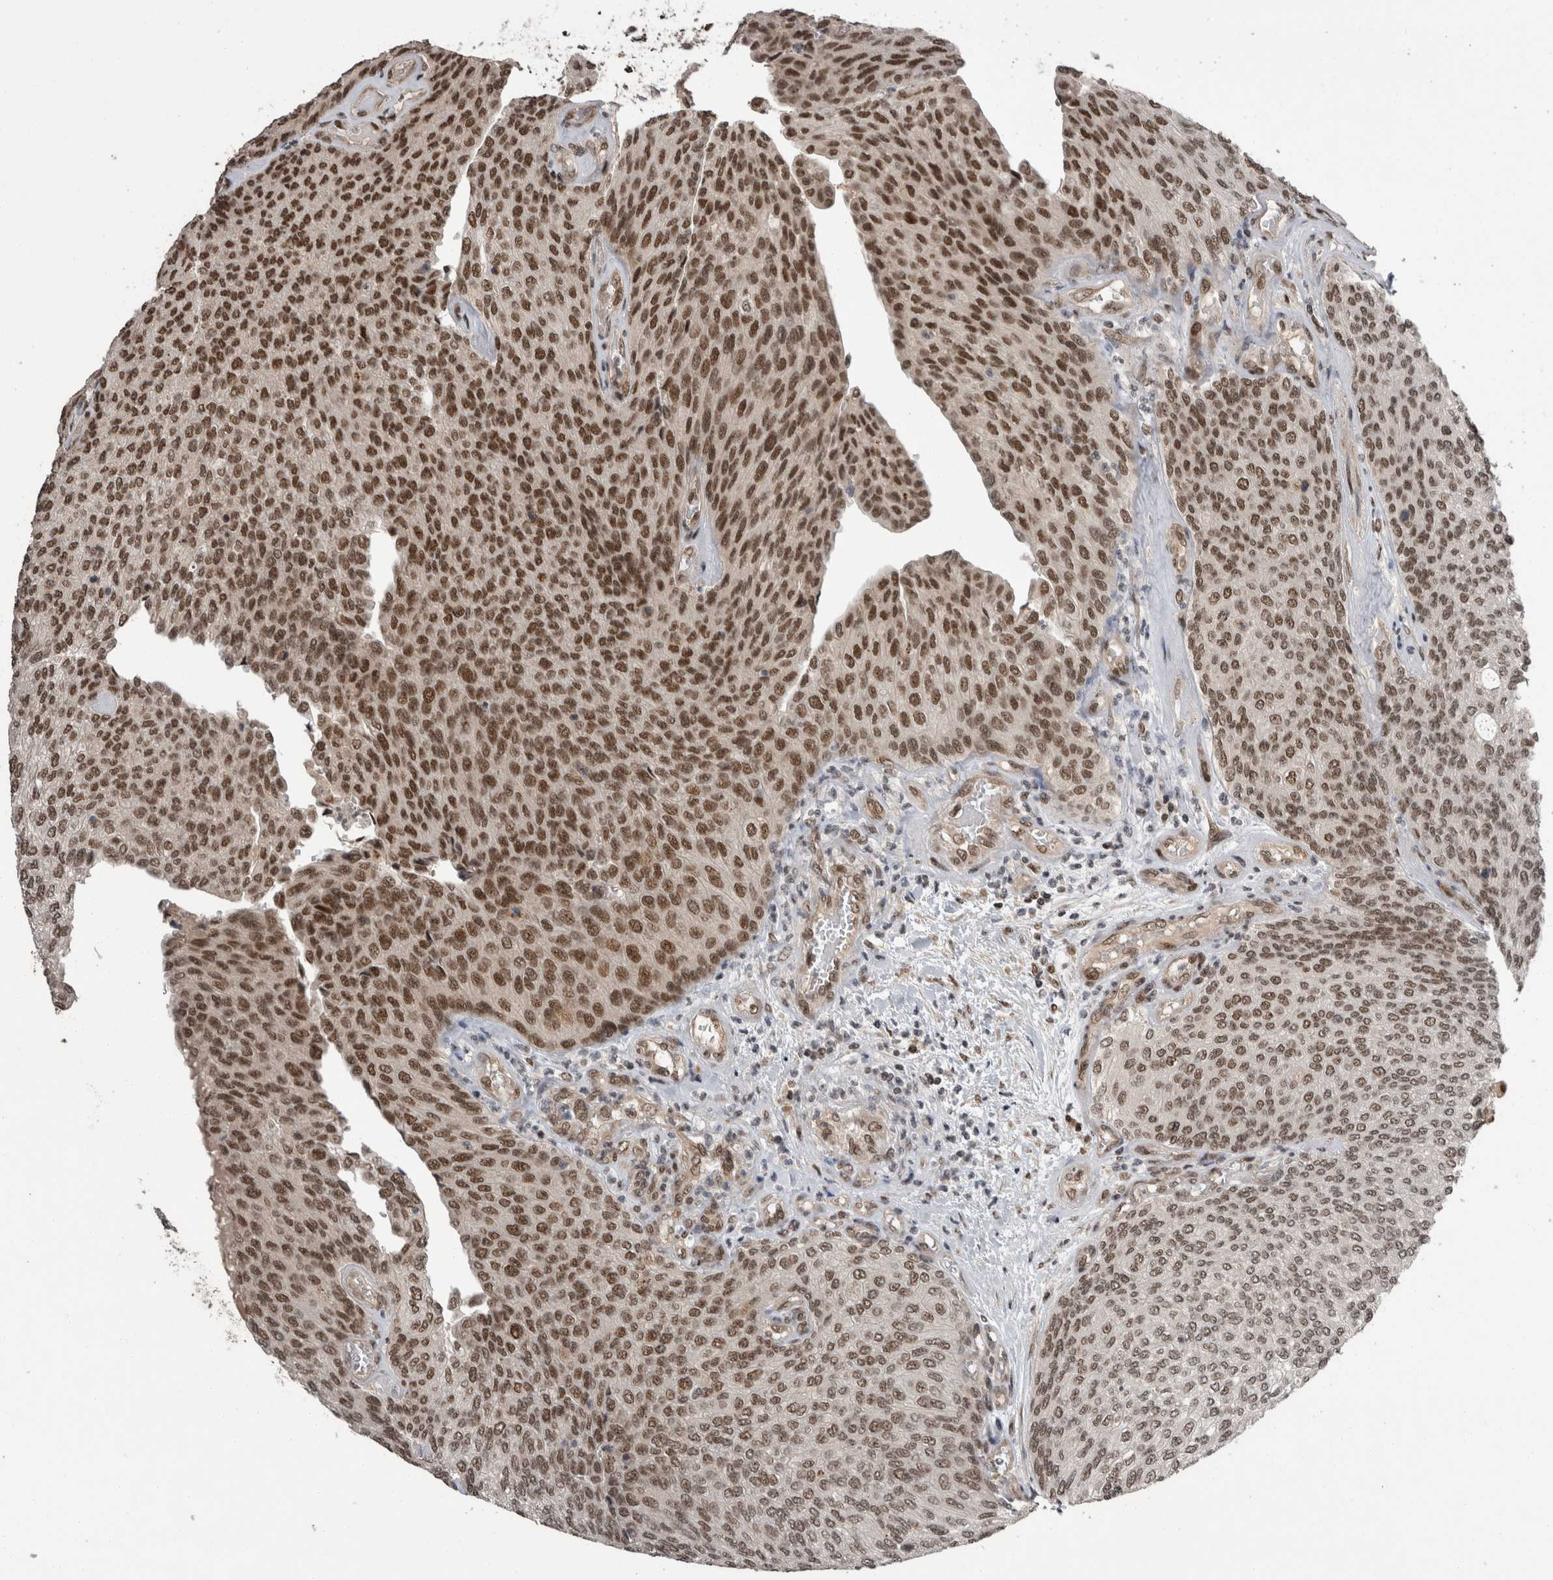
{"staining": {"intensity": "moderate", "quantity": ">75%", "location": "nuclear"}, "tissue": "urothelial cancer", "cell_type": "Tumor cells", "image_type": "cancer", "snomed": [{"axis": "morphology", "description": "Urothelial carcinoma, Low grade"}, {"axis": "topography", "description": "Urinary bladder"}], "caption": "DAB immunohistochemical staining of low-grade urothelial carcinoma exhibits moderate nuclear protein staining in about >75% of tumor cells.", "gene": "CPSF2", "patient": {"sex": "female", "age": 79}}